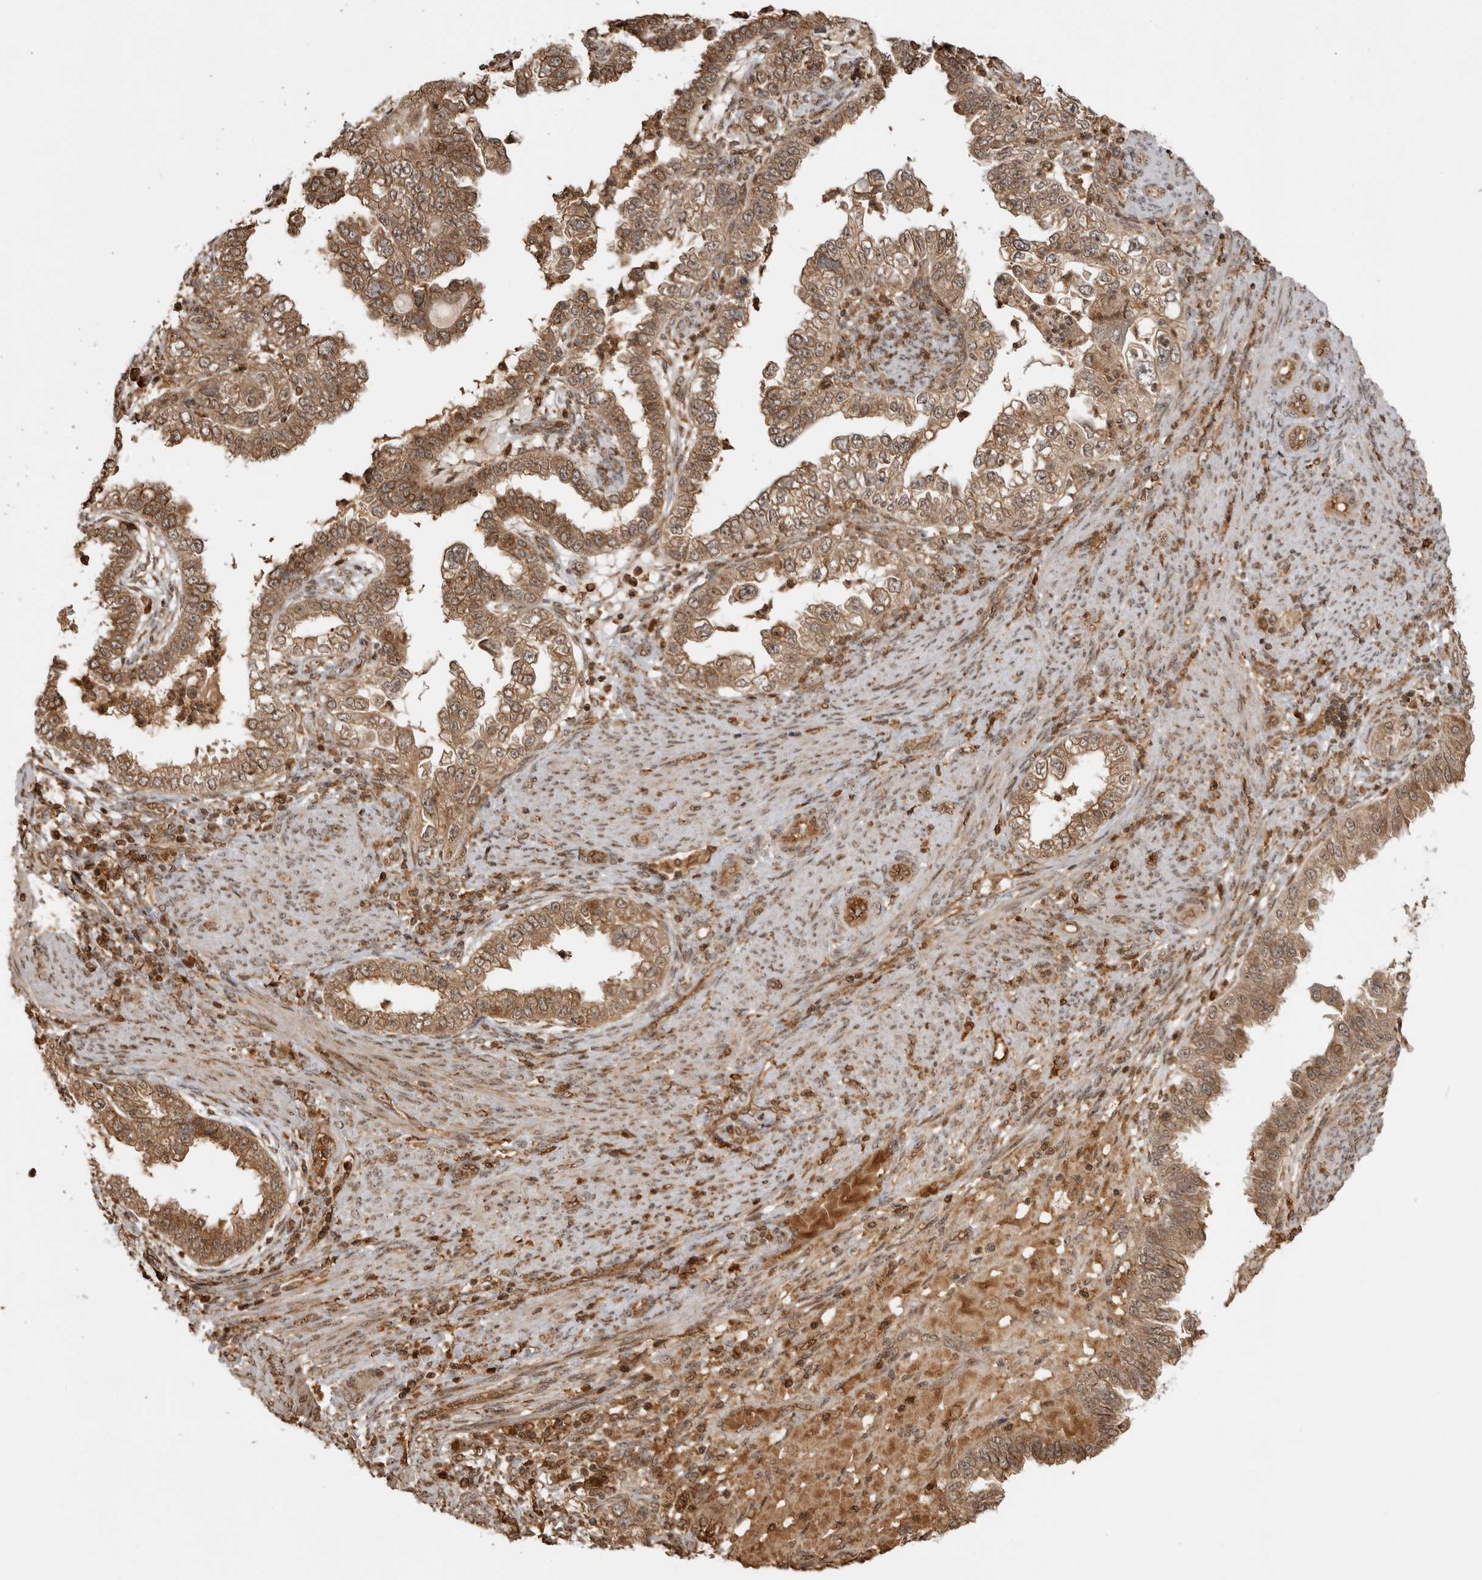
{"staining": {"intensity": "moderate", "quantity": ">75%", "location": "cytoplasmic/membranous,nuclear"}, "tissue": "endometrial cancer", "cell_type": "Tumor cells", "image_type": "cancer", "snomed": [{"axis": "morphology", "description": "Adenocarcinoma, NOS"}, {"axis": "topography", "description": "Endometrium"}], "caption": "There is medium levels of moderate cytoplasmic/membranous and nuclear expression in tumor cells of adenocarcinoma (endometrial), as demonstrated by immunohistochemical staining (brown color).", "gene": "BMP2K", "patient": {"sex": "female", "age": 85}}